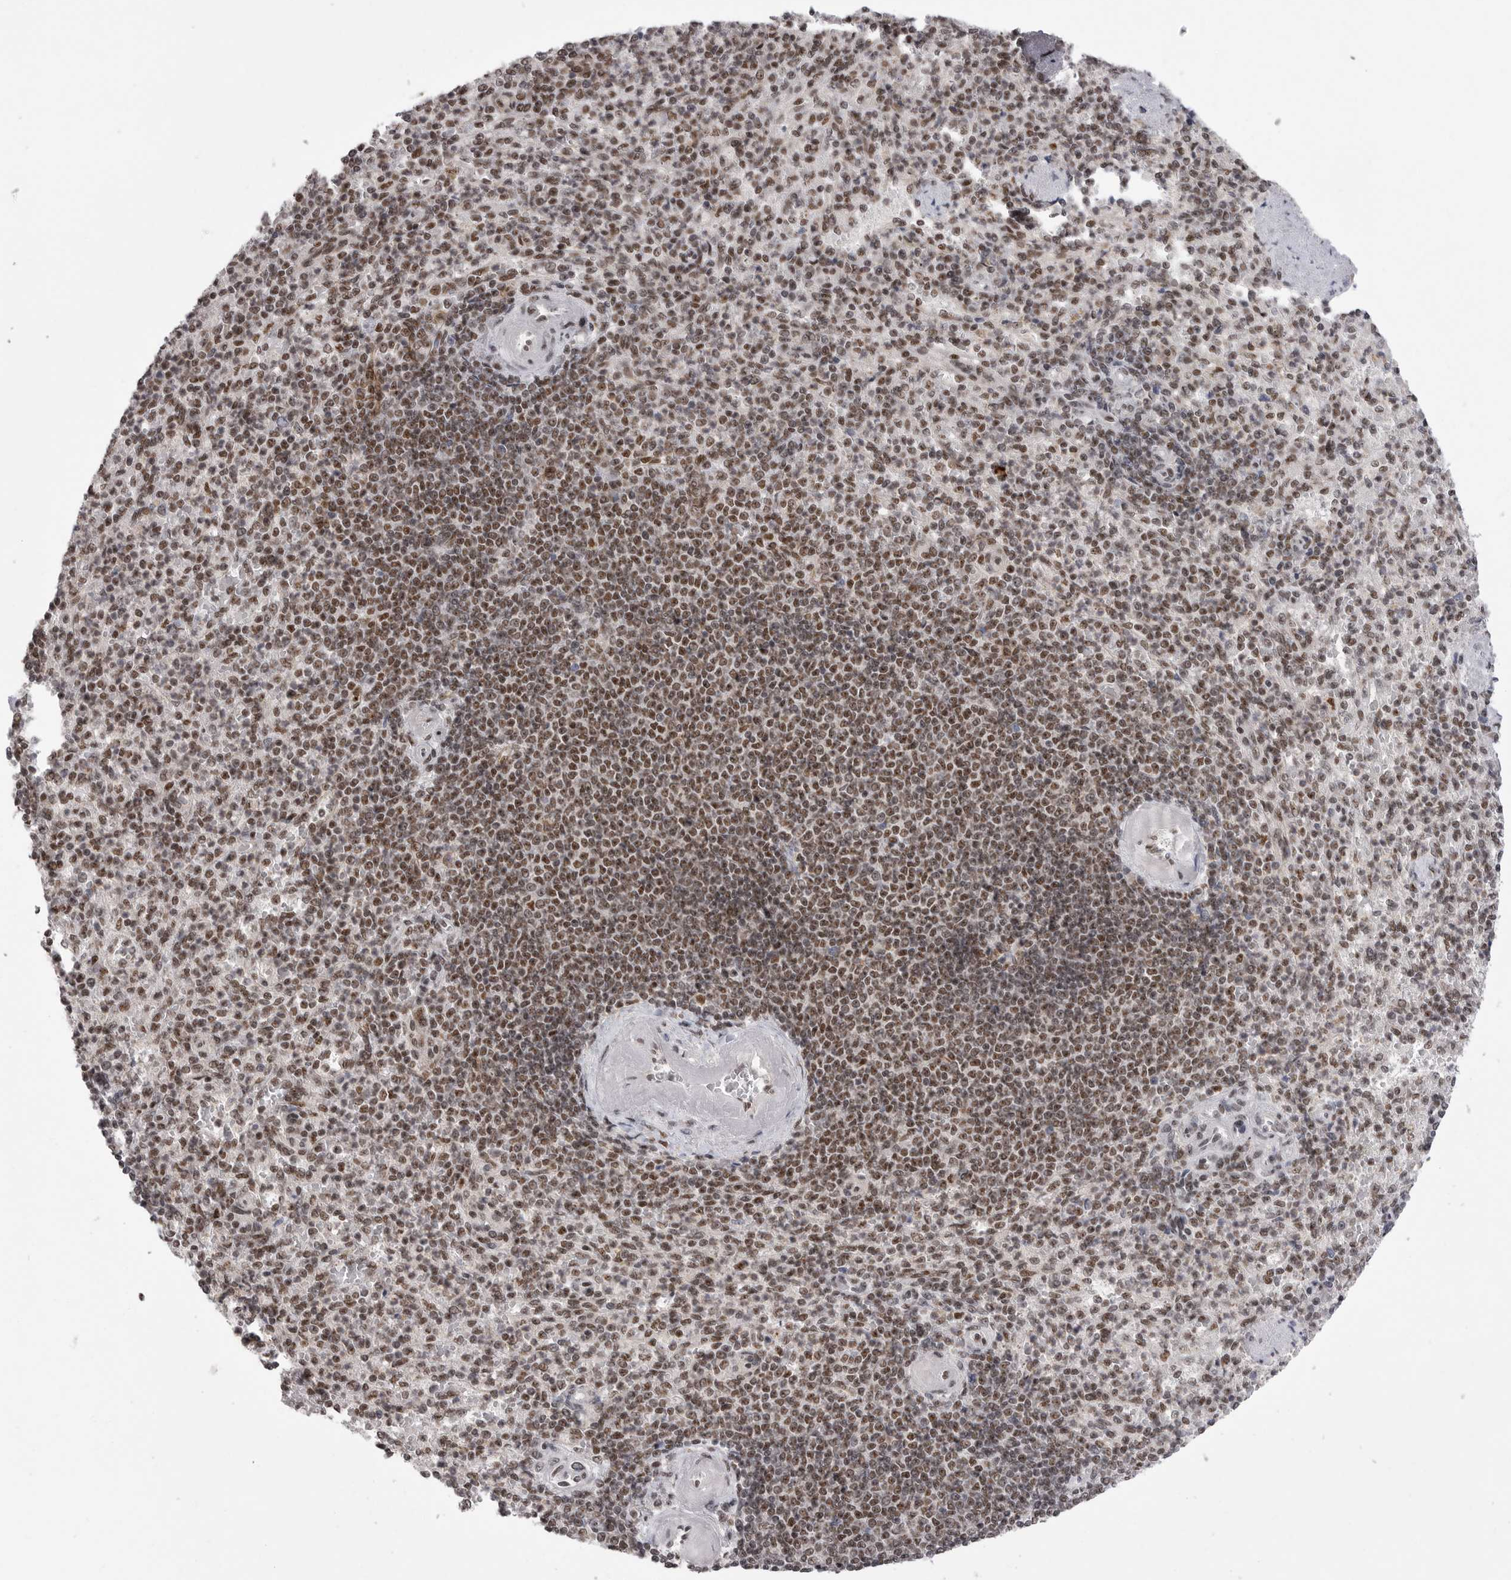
{"staining": {"intensity": "moderate", "quantity": "25%-75%", "location": "nuclear"}, "tissue": "spleen", "cell_type": "Cells in red pulp", "image_type": "normal", "snomed": [{"axis": "morphology", "description": "Normal tissue, NOS"}, {"axis": "topography", "description": "Spleen"}], "caption": "Immunohistochemistry (IHC) histopathology image of benign spleen: spleen stained using IHC shows medium levels of moderate protein expression localized specifically in the nuclear of cells in red pulp, appearing as a nuclear brown color.", "gene": "PPP1R8", "patient": {"sex": "female", "age": 74}}